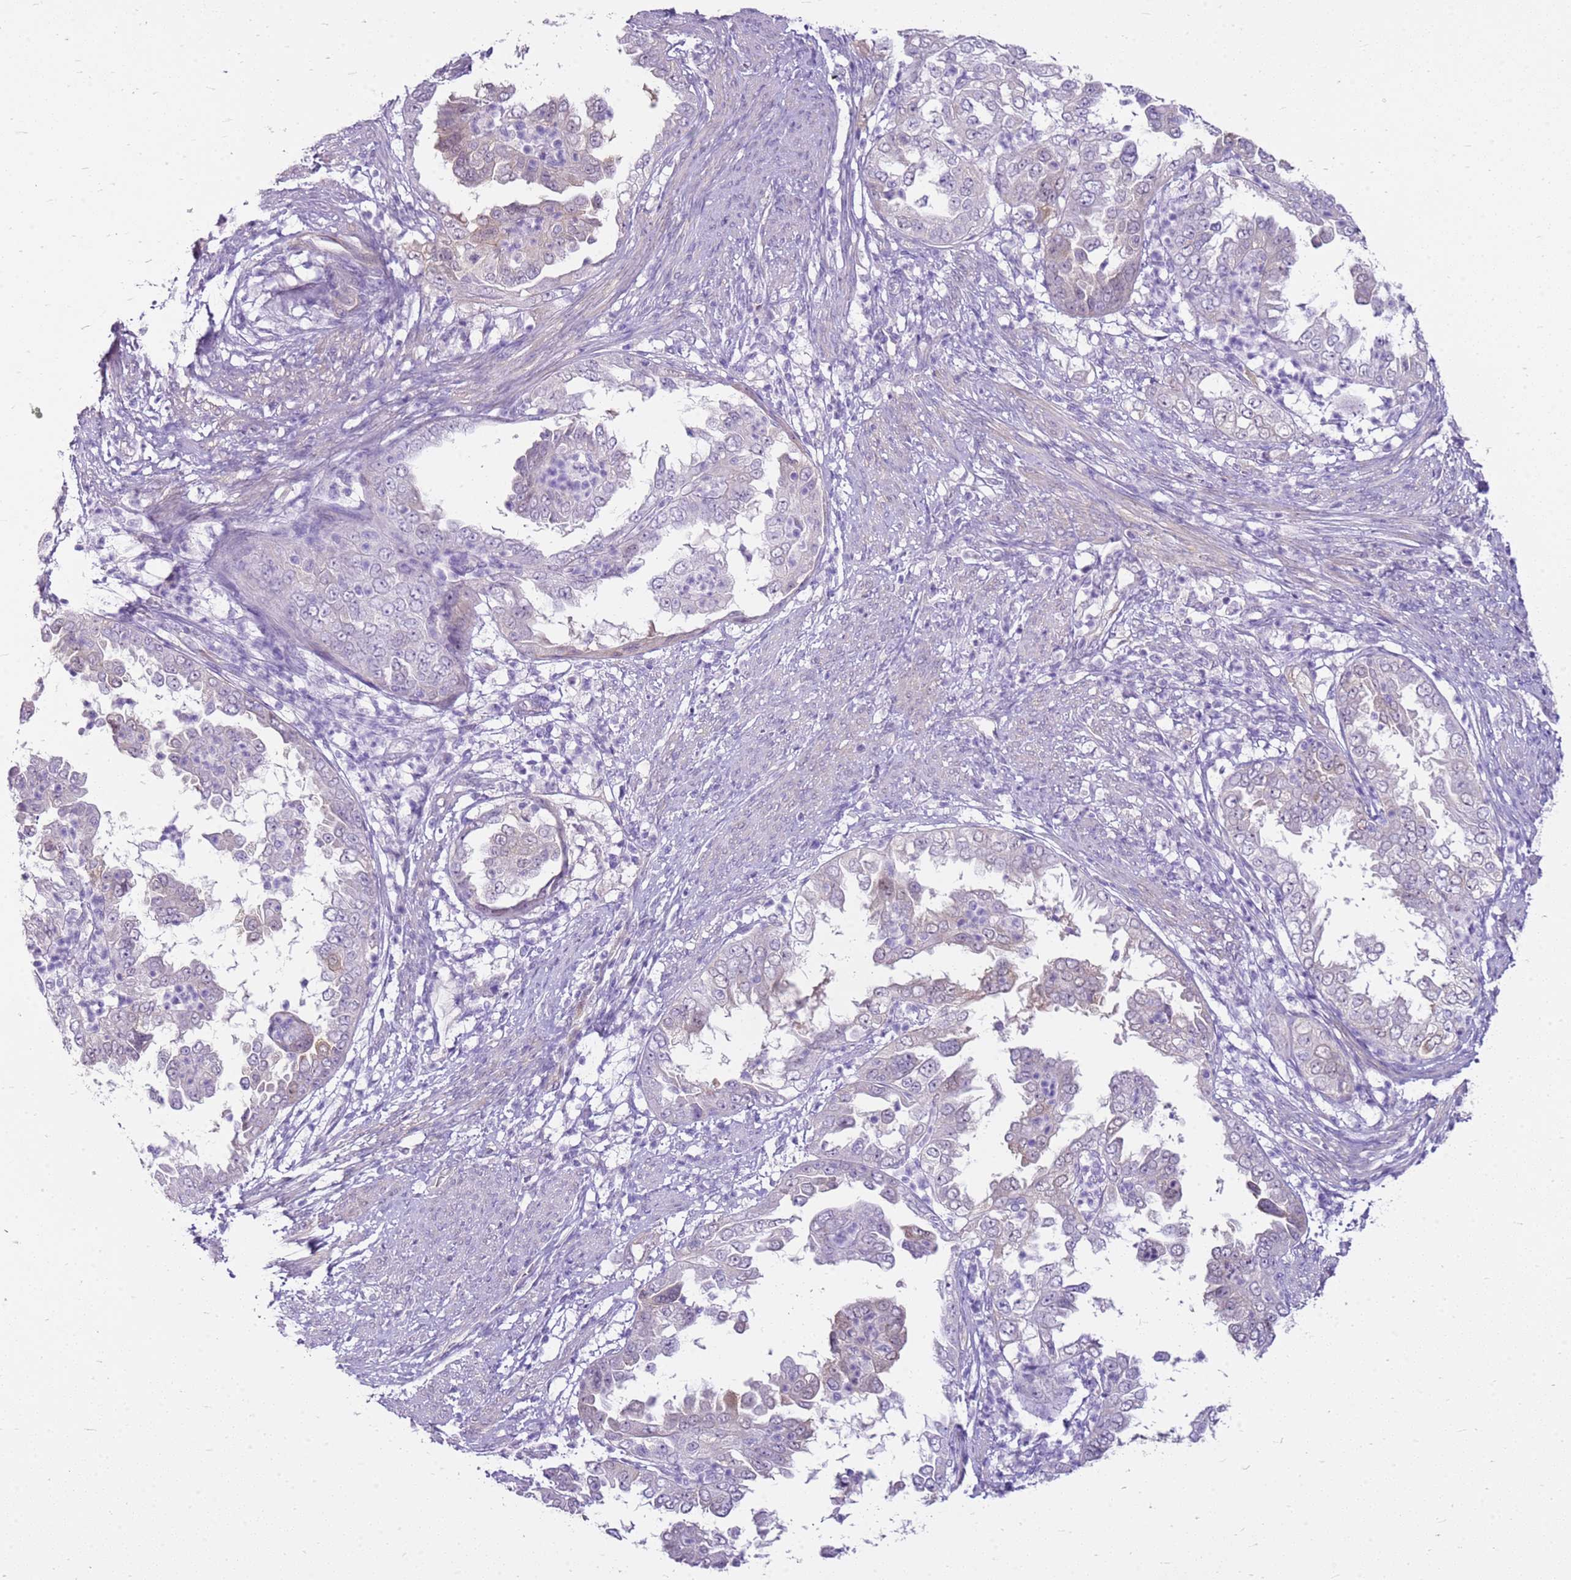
{"staining": {"intensity": "negative", "quantity": "none", "location": "none"}, "tissue": "endometrial cancer", "cell_type": "Tumor cells", "image_type": "cancer", "snomed": [{"axis": "morphology", "description": "Adenocarcinoma, NOS"}, {"axis": "topography", "description": "Endometrium"}], "caption": "The micrograph shows no staining of tumor cells in endometrial cancer.", "gene": "HSPB1", "patient": {"sex": "female", "age": 85}}